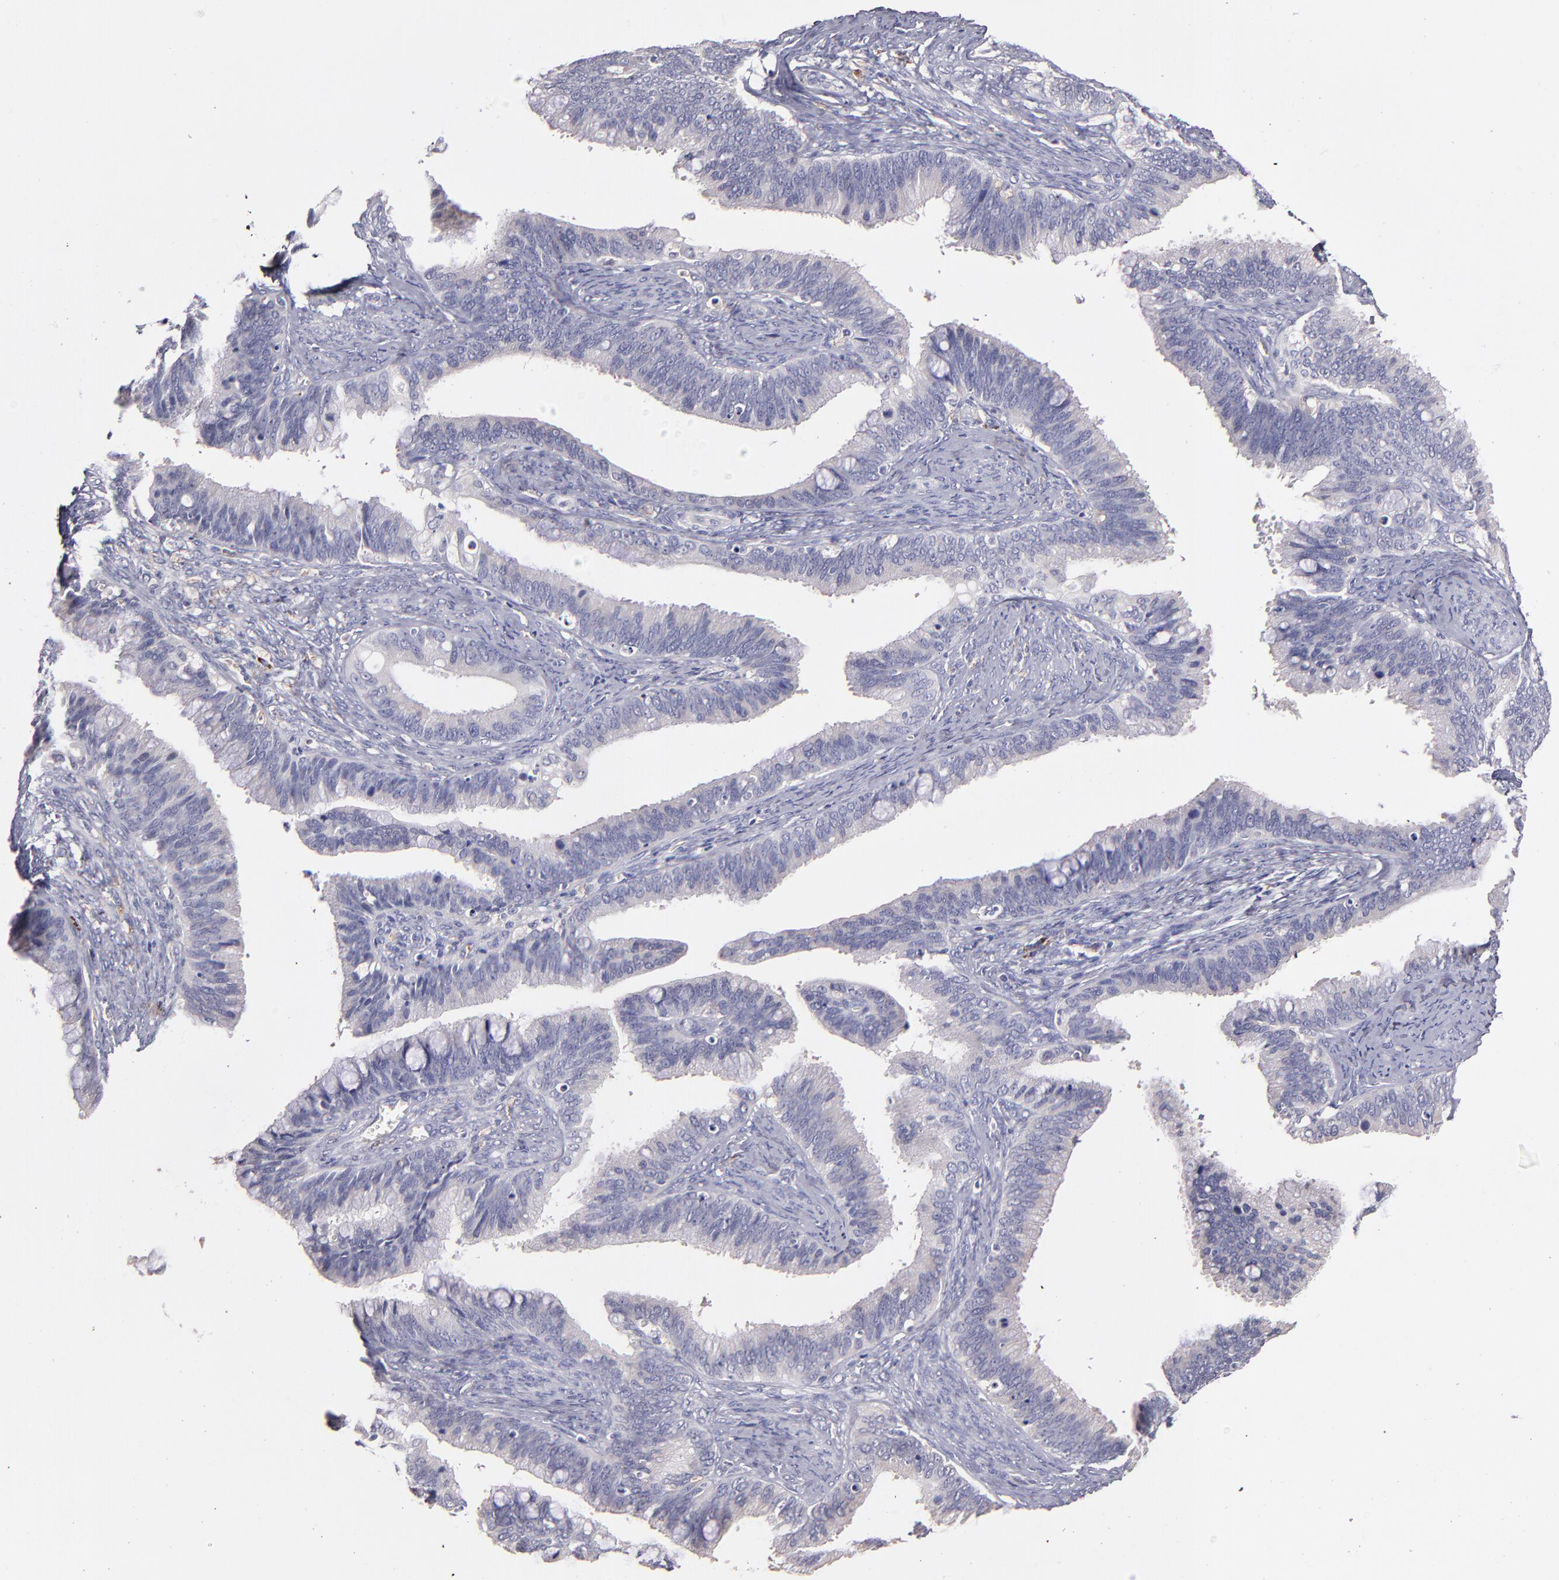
{"staining": {"intensity": "negative", "quantity": "none", "location": "none"}, "tissue": "cervical cancer", "cell_type": "Tumor cells", "image_type": "cancer", "snomed": [{"axis": "morphology", "description": "Adenocarcinoma, NOS"}, {"axis": "topography", "description": "Cervix"}], "caption": "Immunohistochemistry micrograph of human cervical adenocarcinoma stained for a protein (brown), which reveals no positivity in tumor cells.", "gene": "GLDC", "patient": {"sex": "female", "age": 47}}